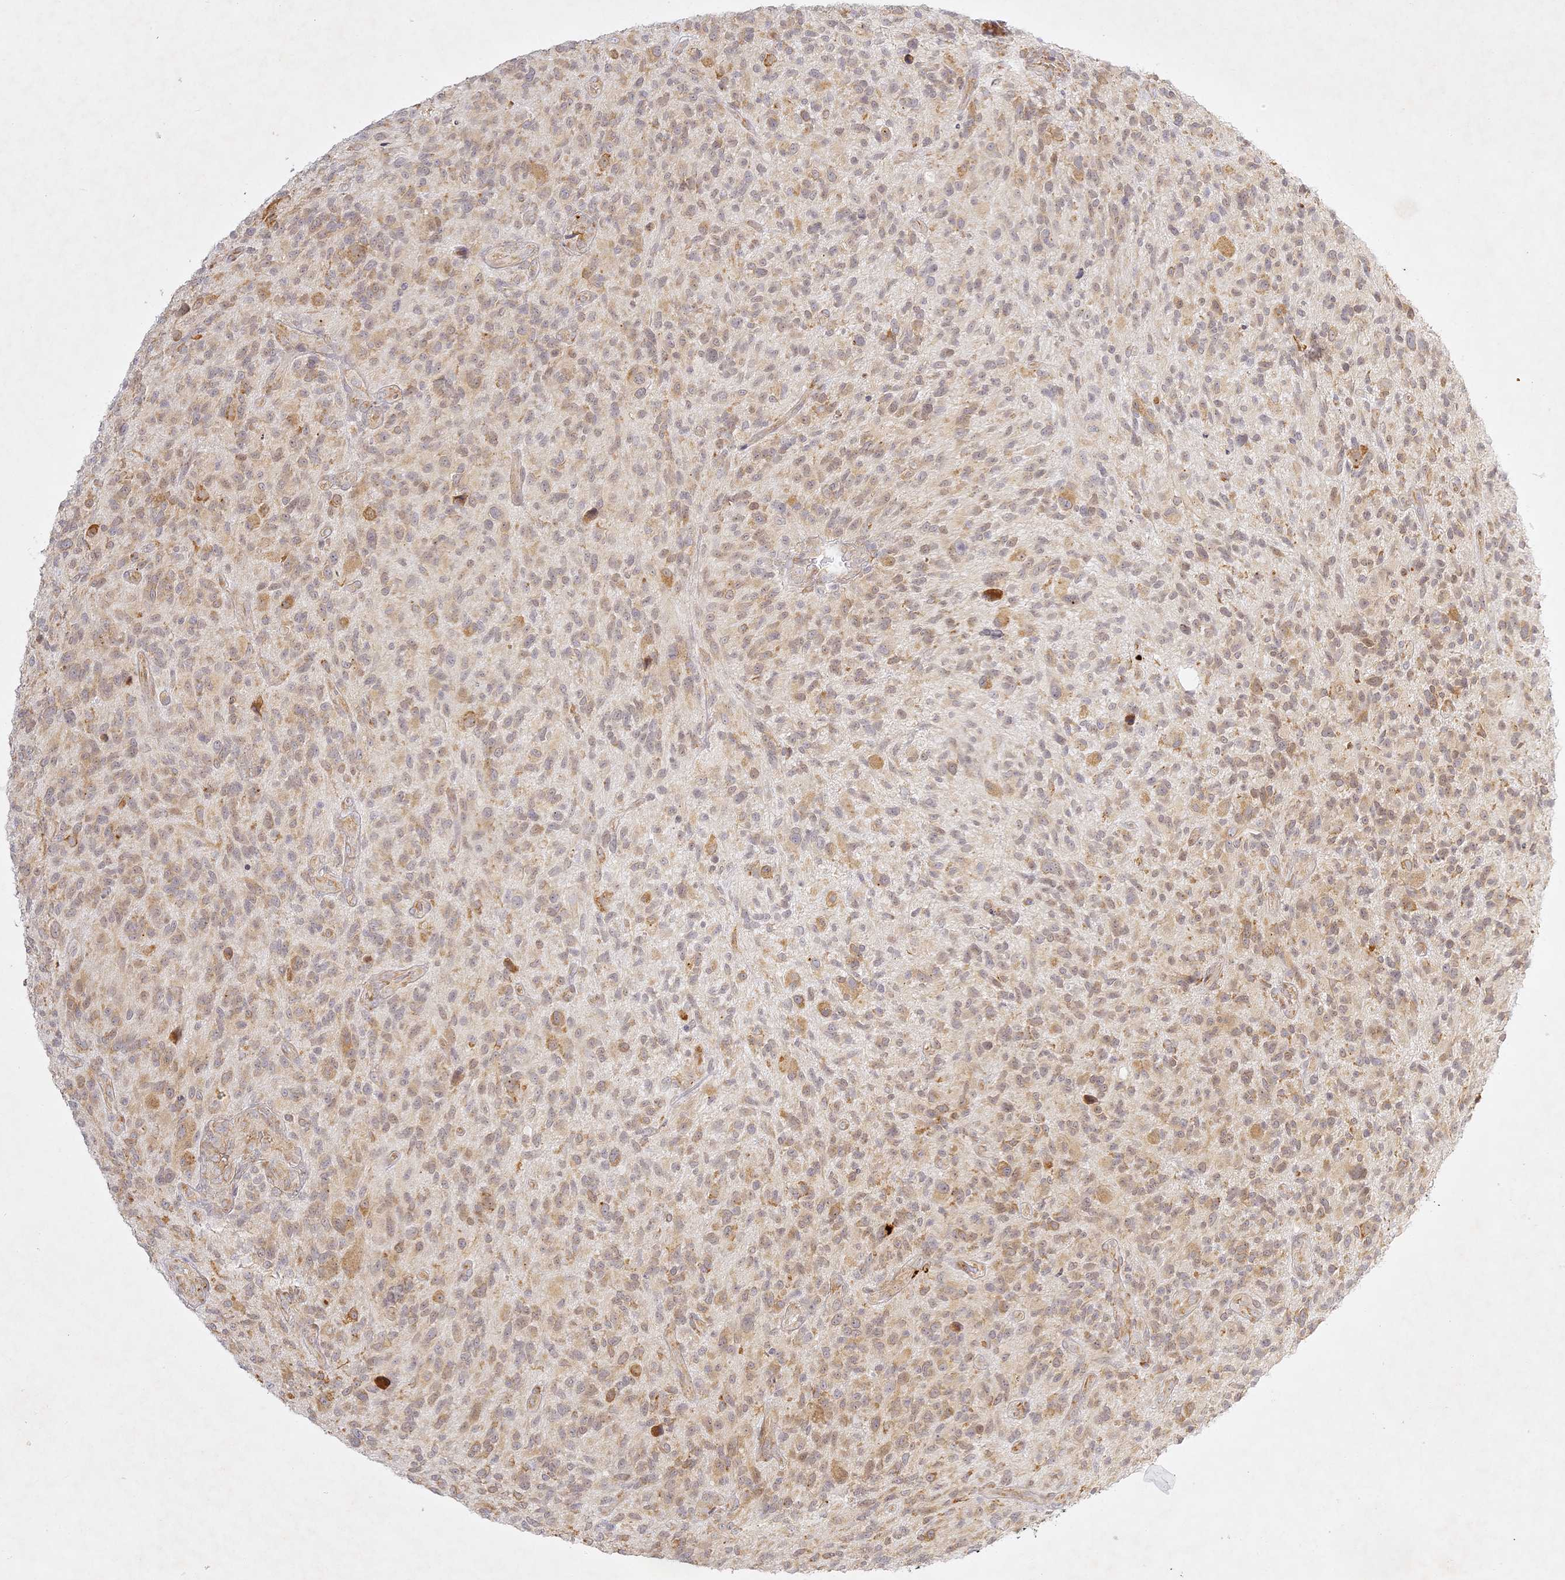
{"staining": {"intensity": "weak", "quantity": ">75%", "location": "cytoplasmic/membranous"}, "tissue": "glioma", "cell_type": "Tumor cells", "image_type": "cancer", "snomed": [{"axis": "morphology", "description": "Glioma, malignant, High grade"}, {"axis": "topography", "description": "Brain"}], "caption": "IHC of human malignant glioma (high-grade) displays low levels of weak cytoplasmic/membranous positivity in about >75% of tumor cells. (DAB (3,3'-diaminobenzidine) IHC, brown staining for protein, blue staining for nuclei).", "gene": "SLC30A5", "patient": {"sex": "male", "age": 47}}